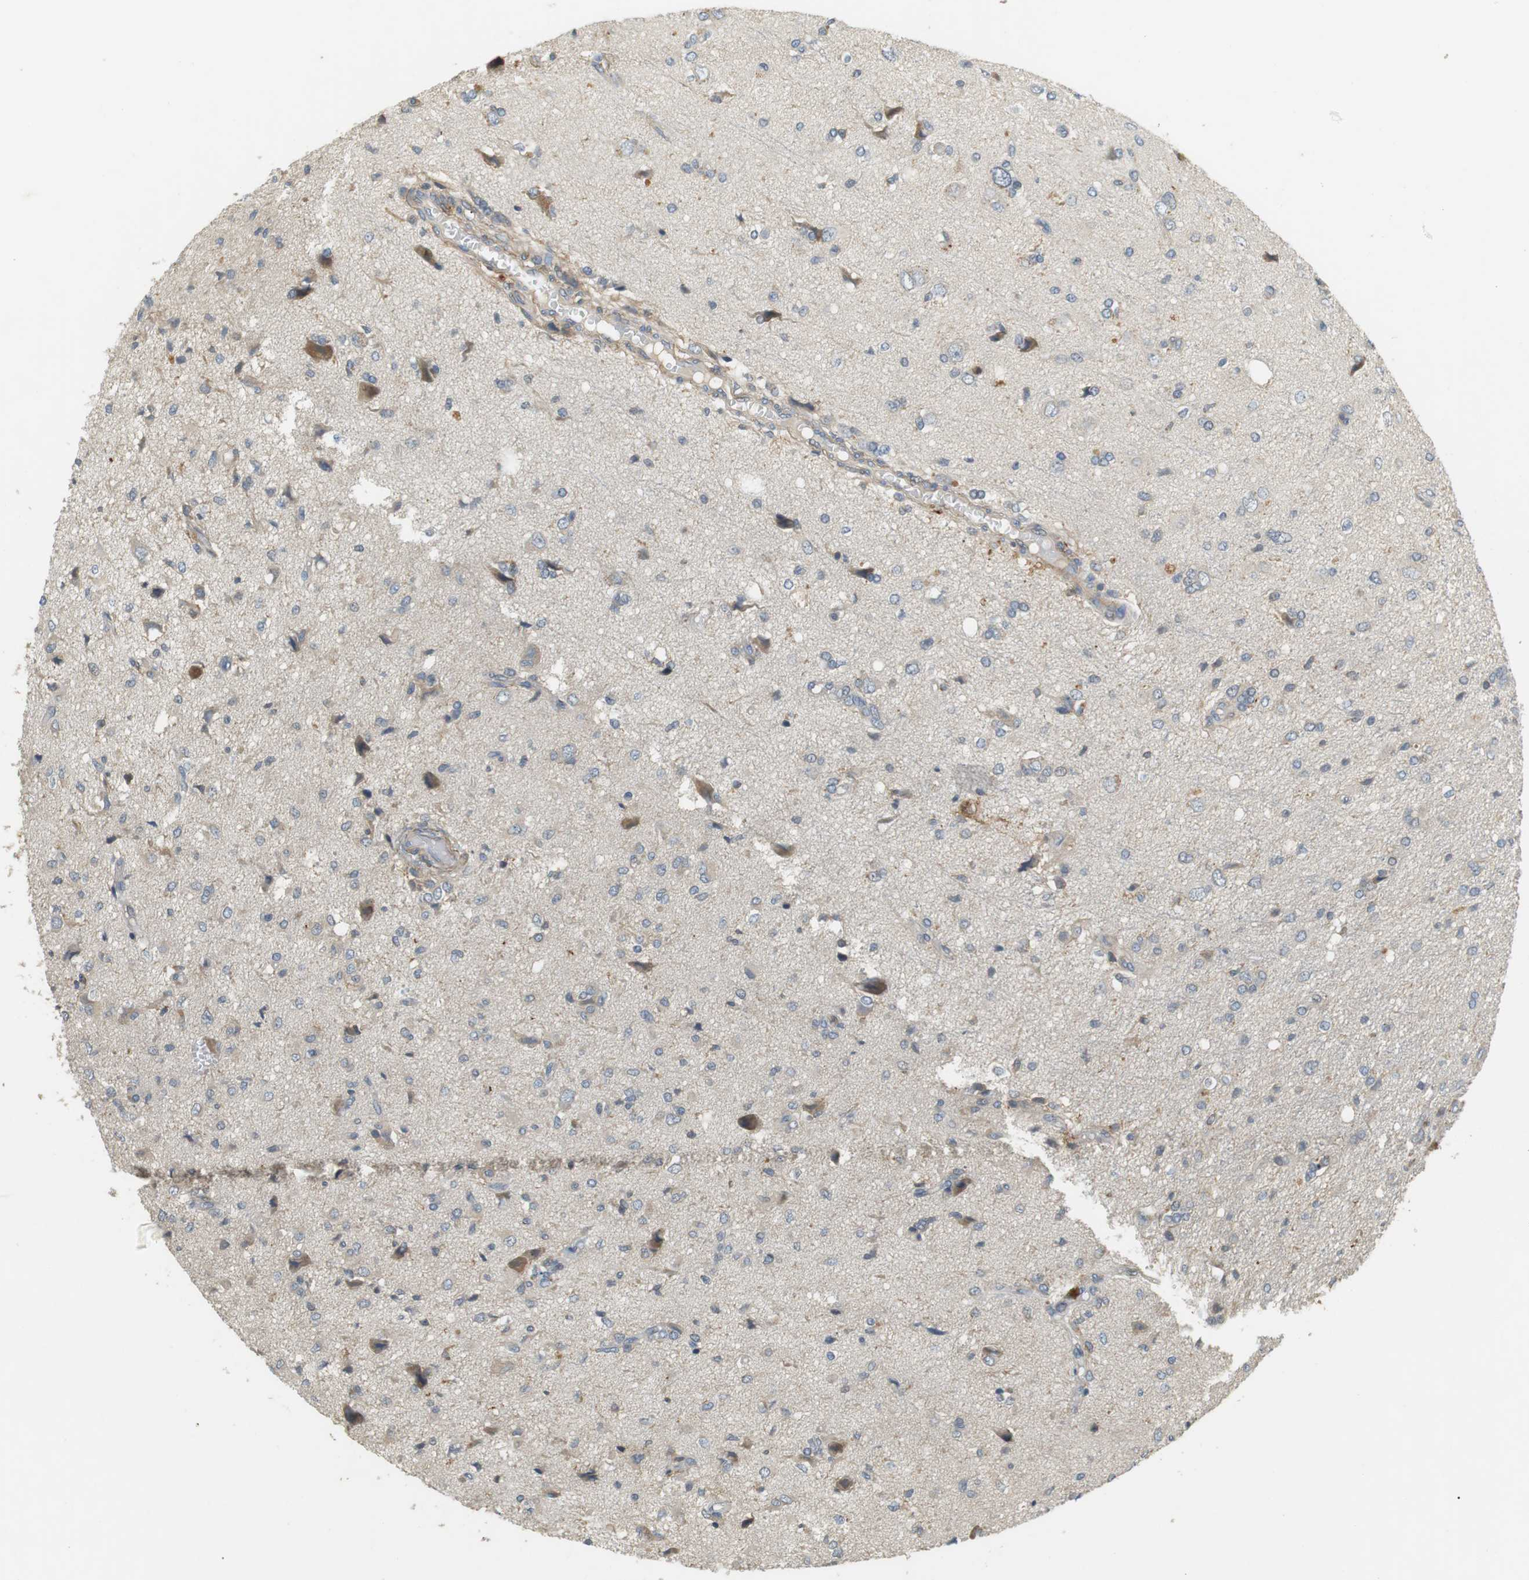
{"staining": {"intensity": "weak", "quantity": "<25%", "location": "cytoplasmic/membranous"}, "tissue": "glioma", "cell_type": "Tumor cells", "image_type": "cancer", "snomed": [{"axis": "morphology", "description": "Glioma, malignant, High grade"}, {"axis": "topography", "description": "Brain"}], "caption": "Immunohistochemical staining of glioma shows no significant positivity in tumor cells.", "gene": "P2RY1", "patient": {"sex": "female", "age": 59}}